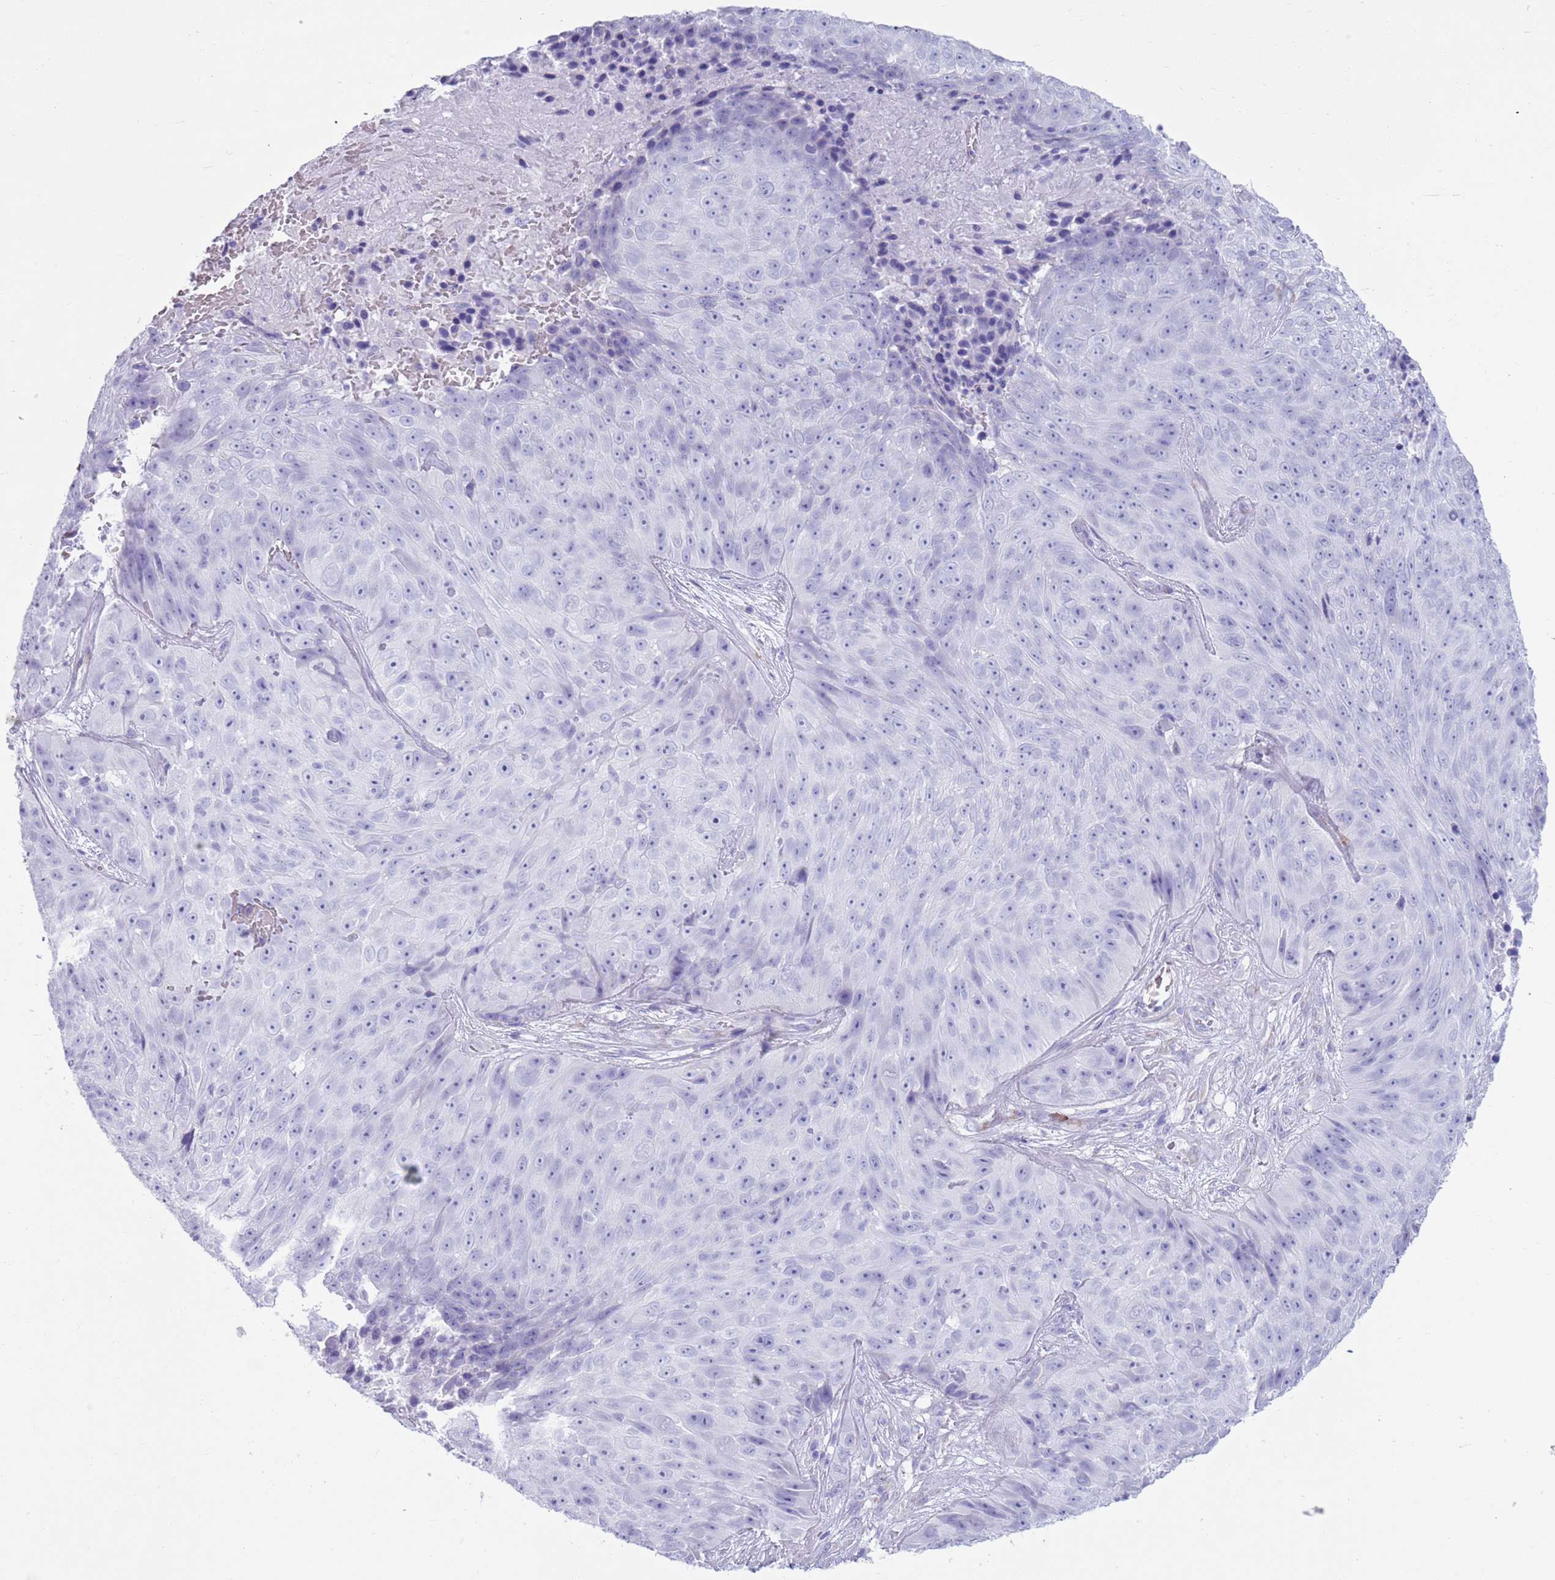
{"staining": {"intensity": "negative", "quantity": "none", "location": "none"}, "tissue": "skin cancer", "cell_type": "Tumor cells", "image_type": "cancer", "snomed": [{"axis": "morphology", "description": "Squamous cell carcinoma, NOS"}, {"axis": "topography", "description": "Skin"}], "caption": "Immunohistochemistry (IHC) photomicrograph of neoplastic tissue: human skin cancer (squamous cell carcinoma) stained with DAB (3,3'-diaminobenzidine) demonstrates no significant protein expression in tumor cells. (IHC, brightfield microscopy, high magnification).", "gene": "LY6G5B", "patient": {"sex": "female", "age": 87}}